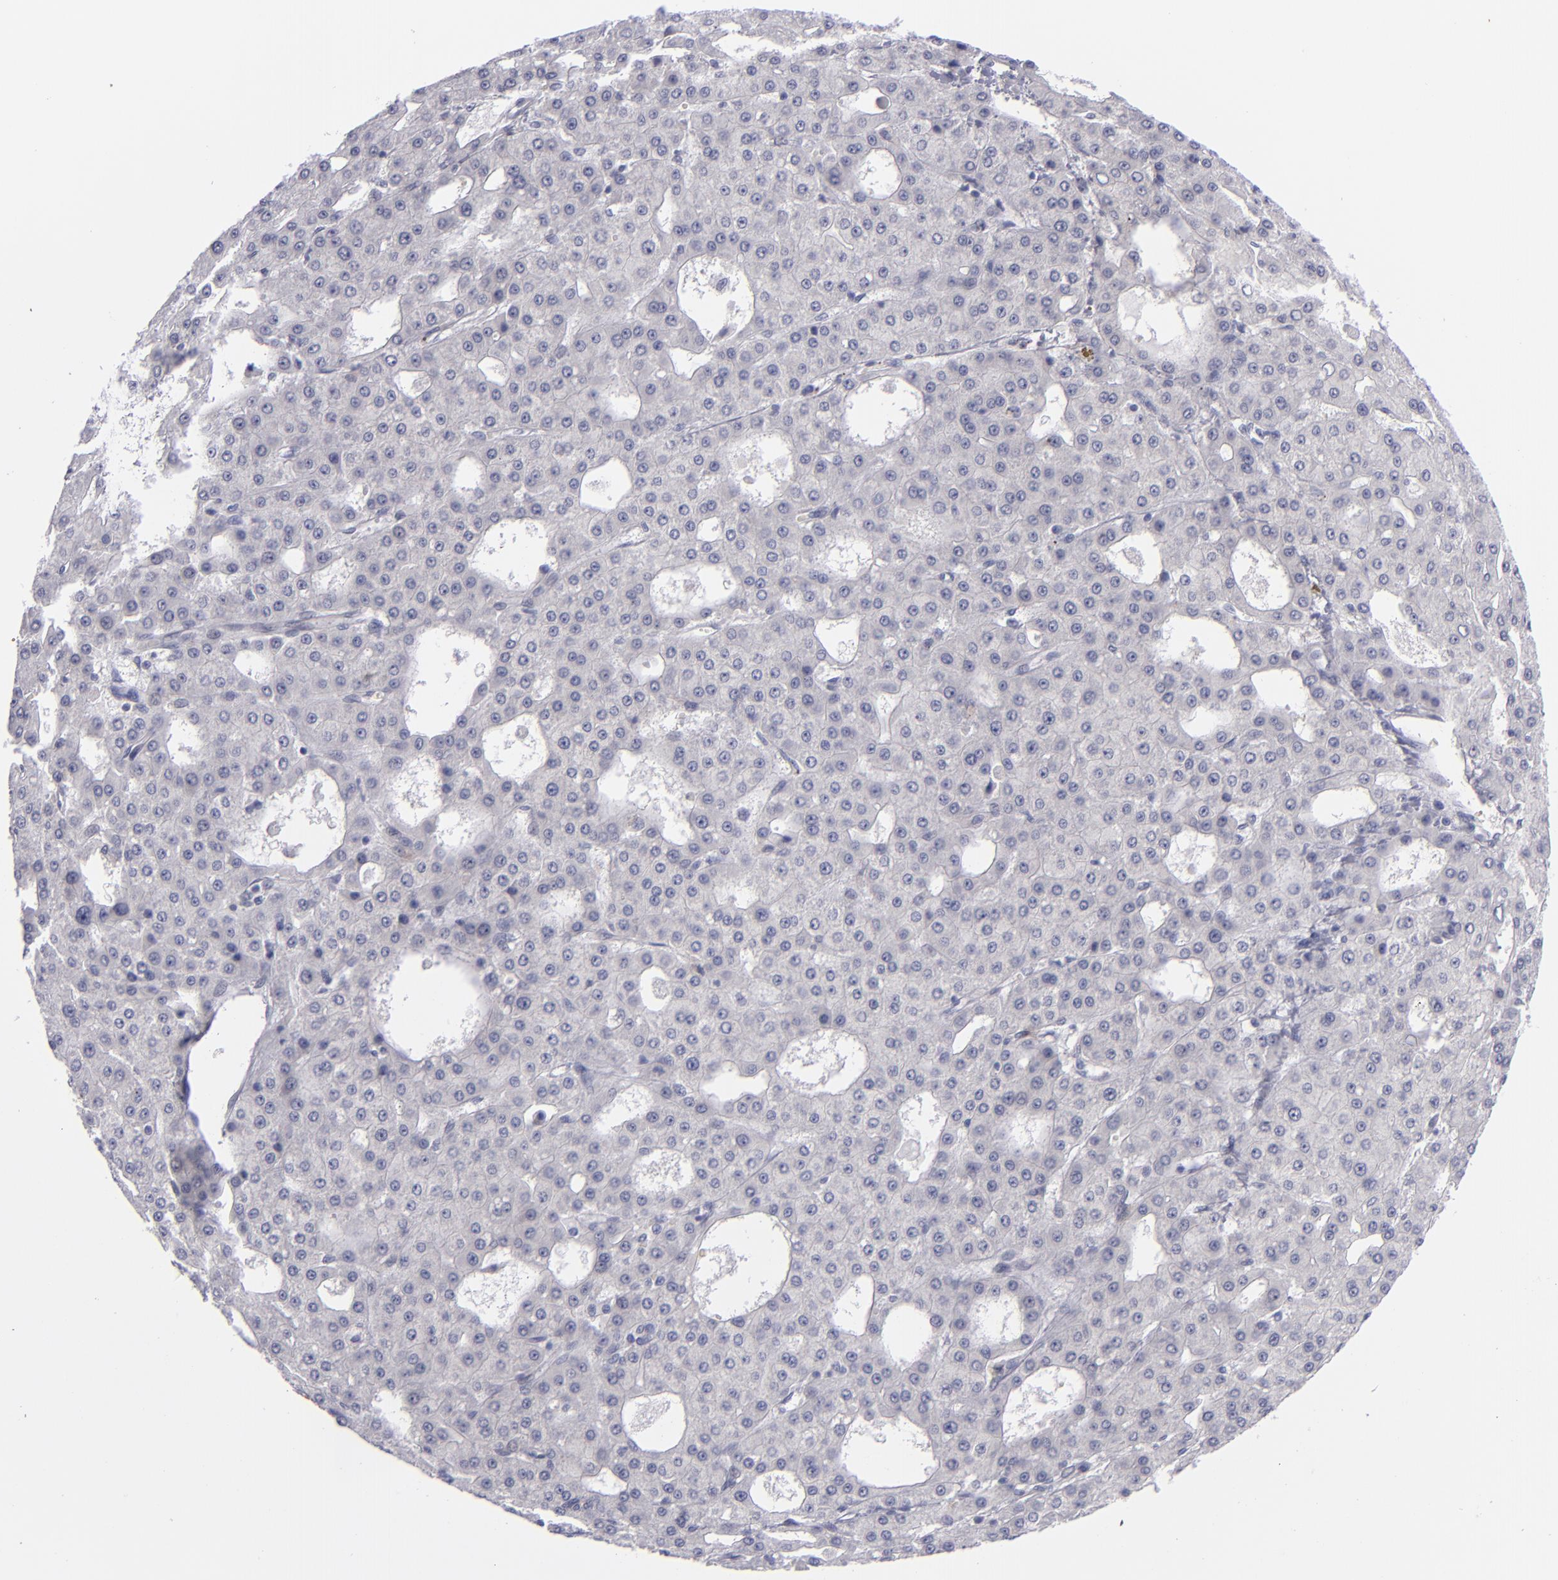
{"staining": {"intensity": "negative", "quantity": "none", "location": "none"}, "tissue": "liver cancer", "cell_type": "Tumor cells", "image_type": "cancer", "snomed": [{"axis": "morphology", "description": "Carcinoma, Hepatocellular, NOS"}, {"axis": "topography", "description": "Liver"}], "caption": "Tumor cells are negative for brown protein staining in liver cancer.", "gene": "ITGB4", "patient": {"sex": "male", "age": 47}}